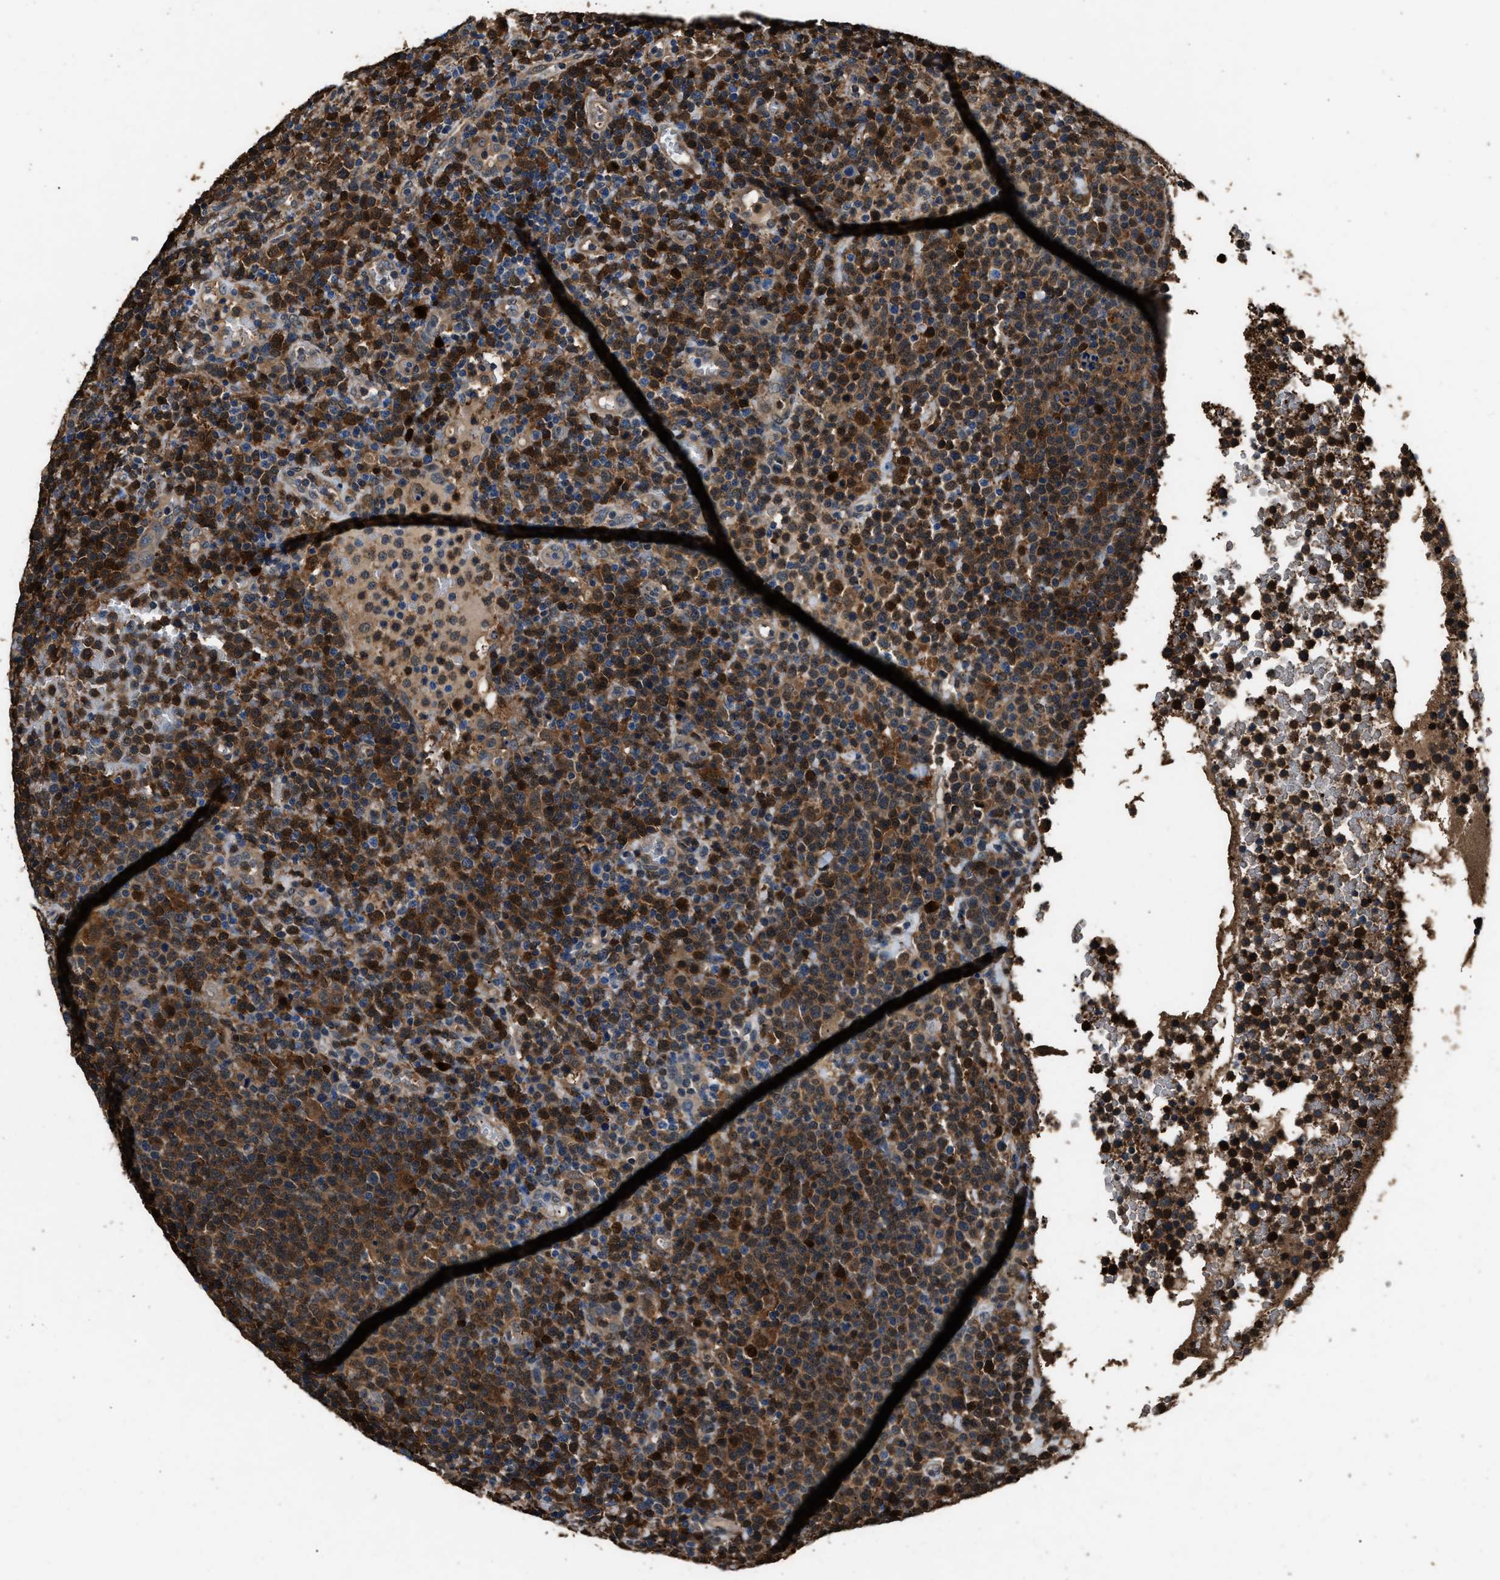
{"staining": {"intensity": "strong", "quantity": ">75%", "location": "cytoplasmic/membranous"}, "tissue": "lymphoma", "cell_type": "Tumor cells", "image_type": "cancer", "snomed": [{"axis": "morphology", "description": "Malignant lymphoma, non-Hodgkin's type, High grade"}, {"axis": "topography", "description": "Lymph node"}], "caption": "Strong cytoplasmic/membranous positivity for a protein is appreciated in approximately >75% of tumor cells of malignant lymphoma, non-Hodgkin's type (high-grade) using IHC.", "gene": "GSTP1", "patient": {"sex": "male", "age": 61}}